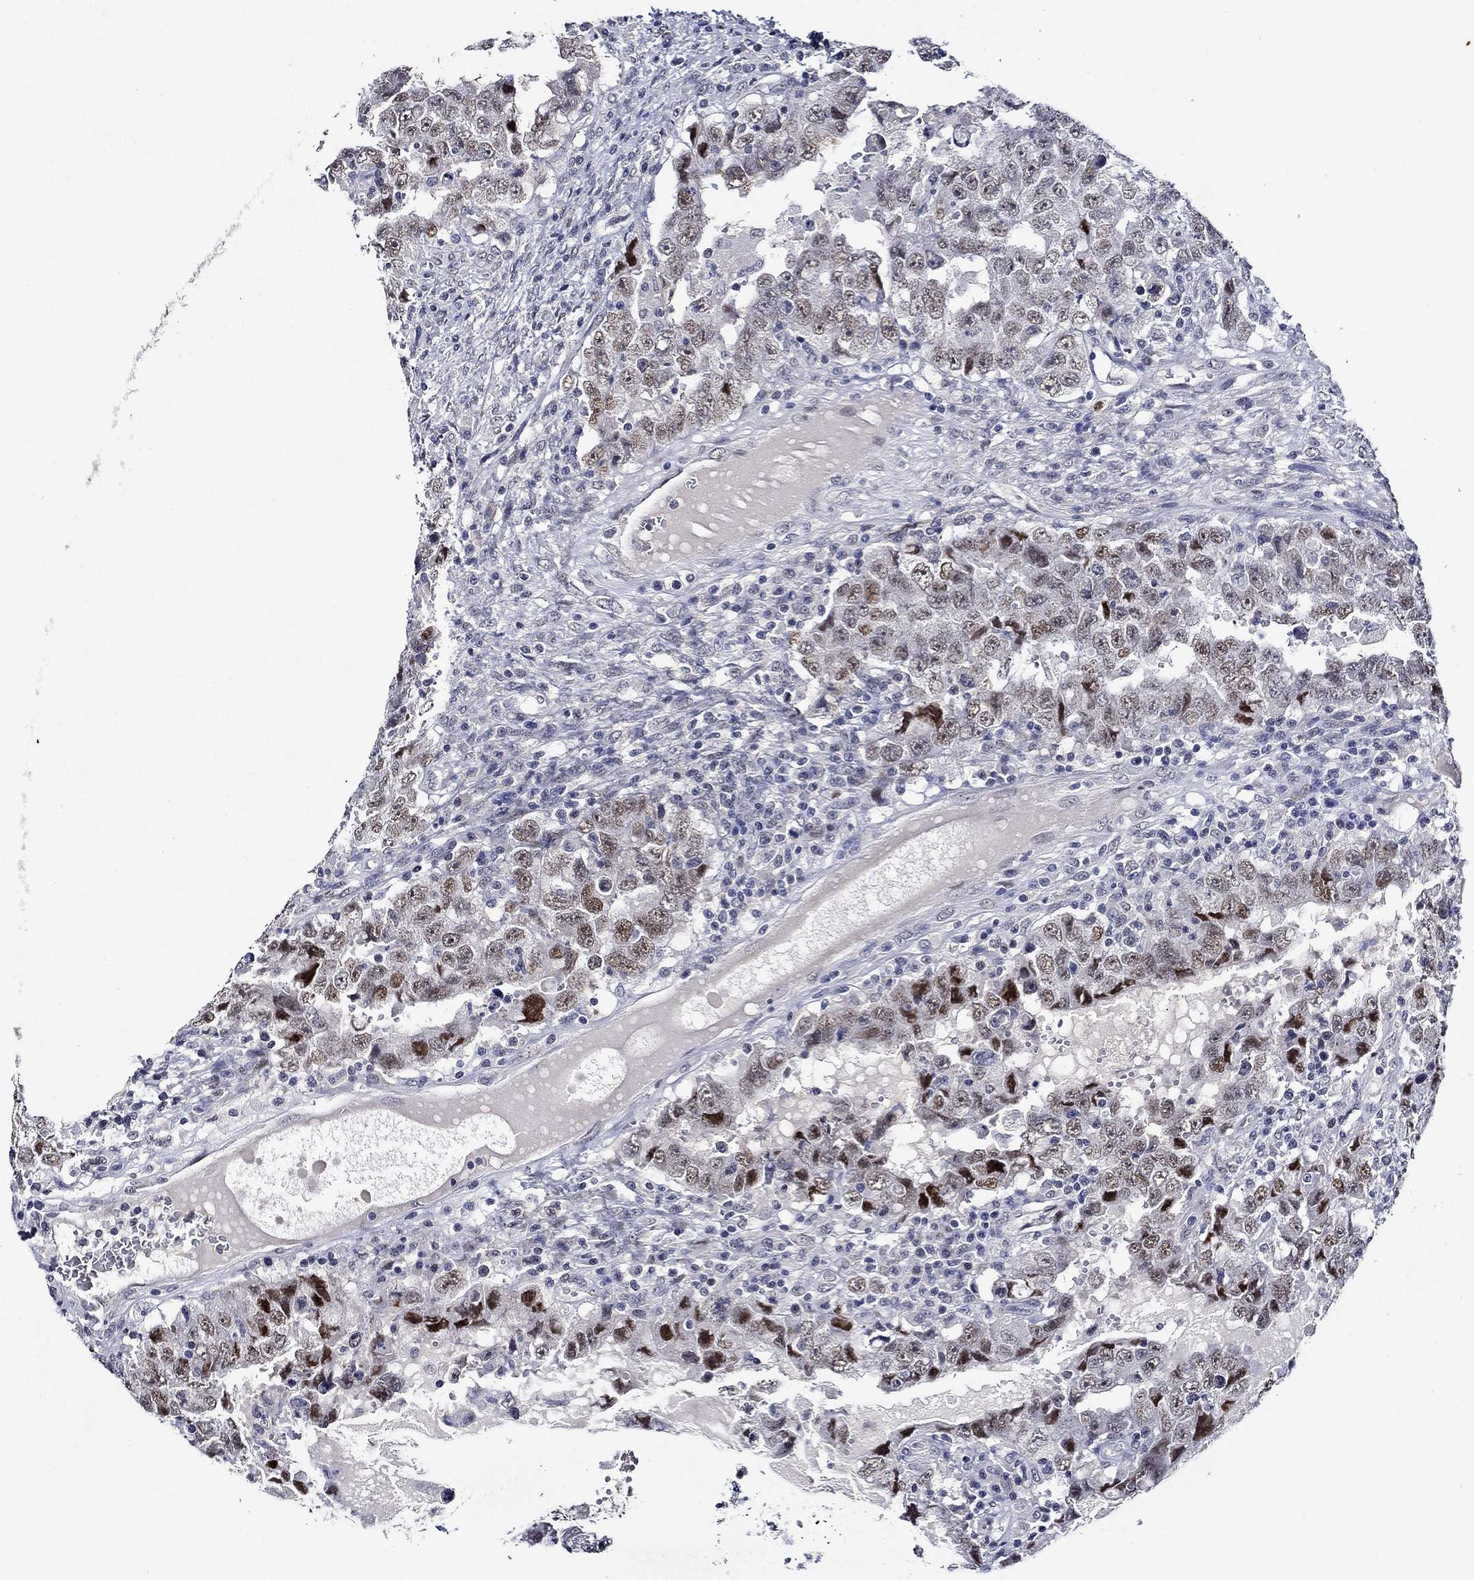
{"staining": {"intensity": "strong", "quantity": "<25%", "location": "nuclear"}, "tissue": "testis cancer", "cell_type": "Tumor cells", "image_type": "cancer", "snomed": [{"axis": "morphology", "description": "Carcinoma, Embryonal, NOS"}, {"axis": "topography", "description": "Testis"}], "caption": "Testis cancer (embryonal carcinoma) stained for a protein (brown) exhibits strong nuclear positive staining in about <25% of tumor cells.", "gene": "GATA2", "patient": {"sex": "male", "age": 26}}